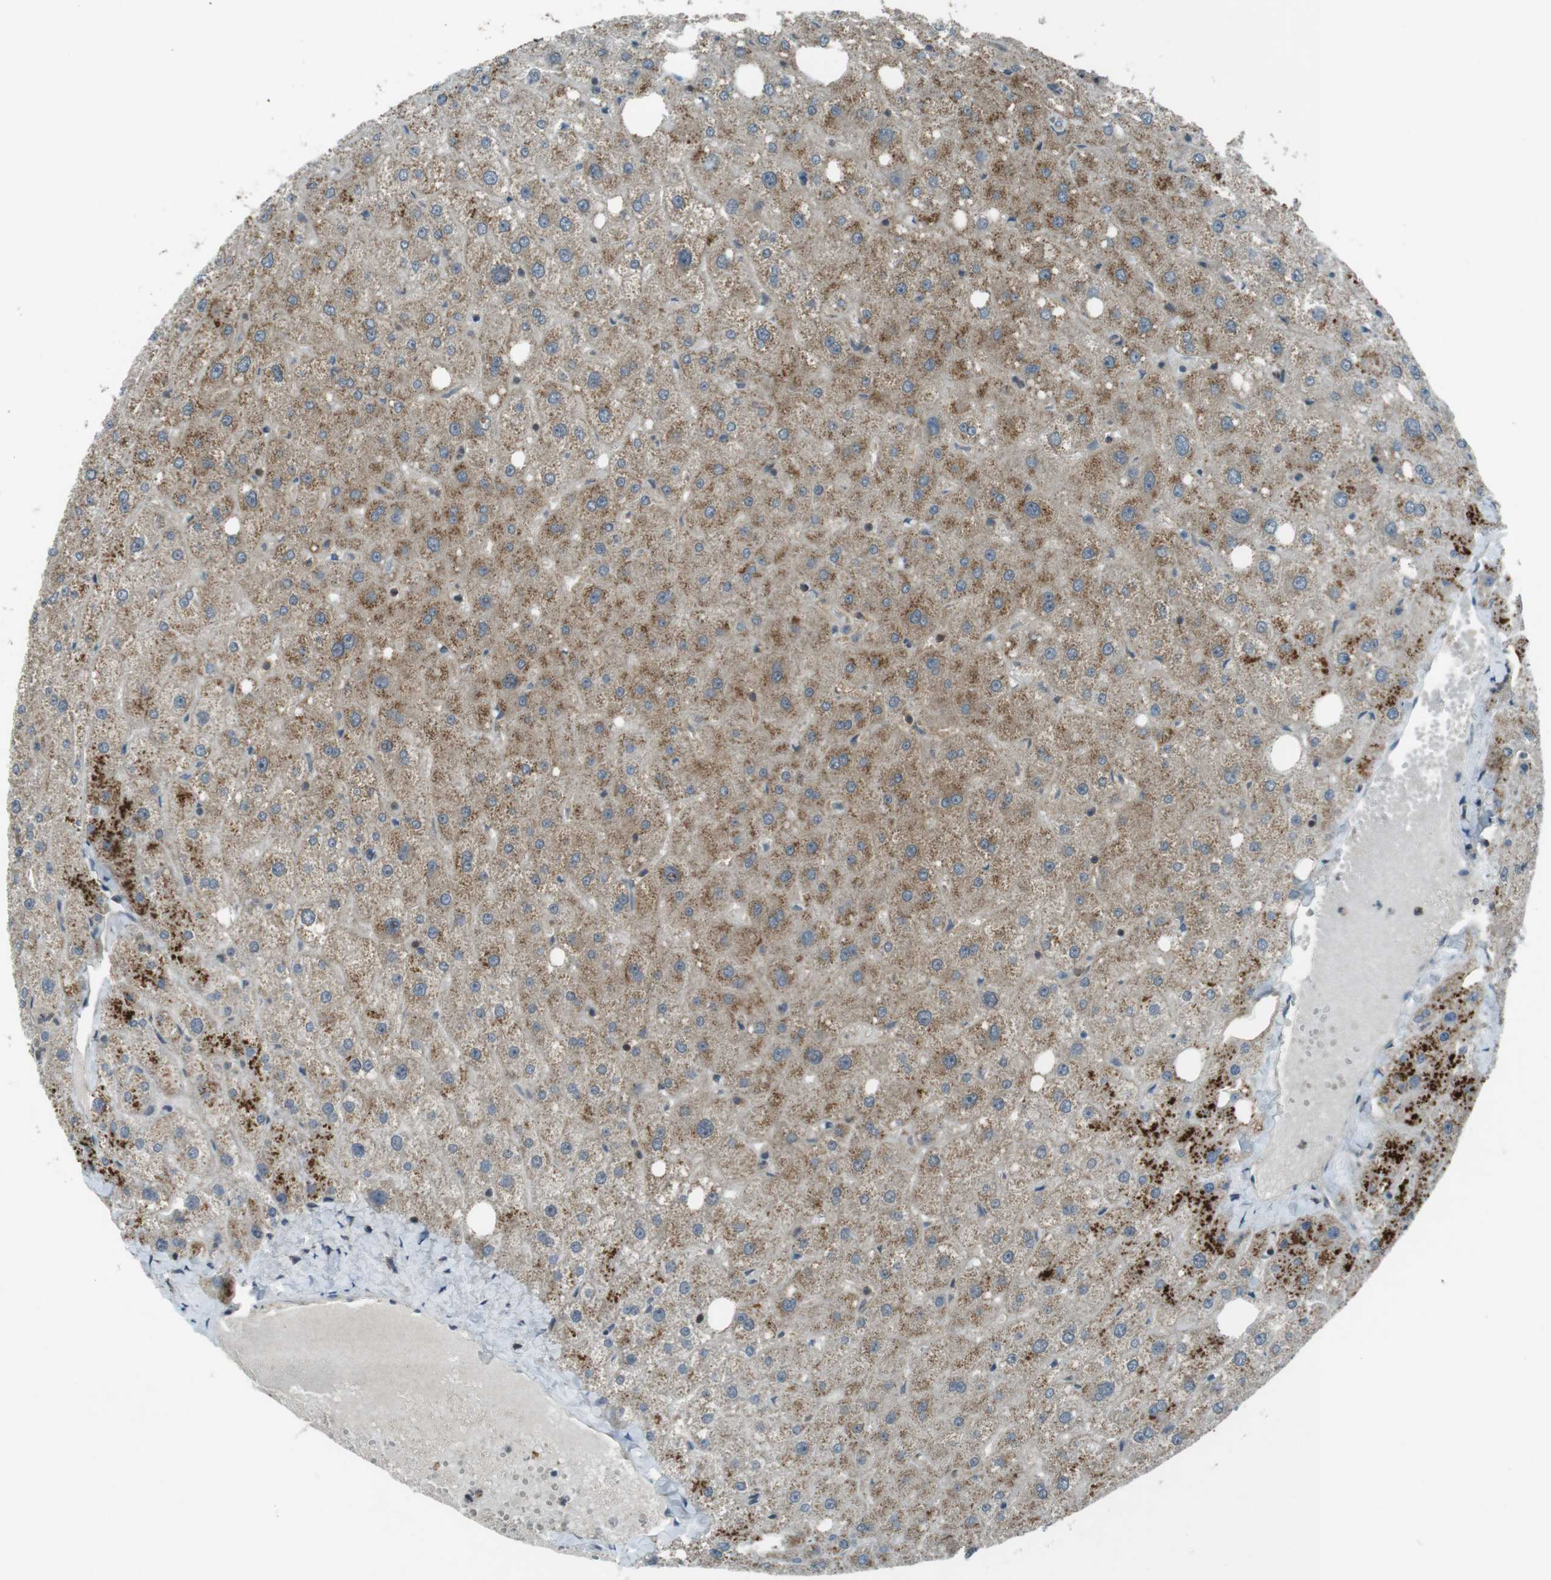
{"staining": {"intensity": "weak", "quantity": "25%-75%", "location": "cytoplasmic/membranous"}, "tissue": "liver", "cell_type": "Cholangiocytes", "image_type": "normal", "snomed": [{"axis": "morphology", "description": "Normal tissue, NOS"}, {"axis": "topography", "description": "Liver"}], "caption": "High-magnification brightfield microscopy of unremarkable liver stained with DAB (brown) and counterstained with hematoxylin (blue). cholangiocytes exhibit weak cytoplasmic/membranous positivity is present in about25%-75% of cells.", "gene": "ZYX", "patient": {"sex": "male", "age": 73}}